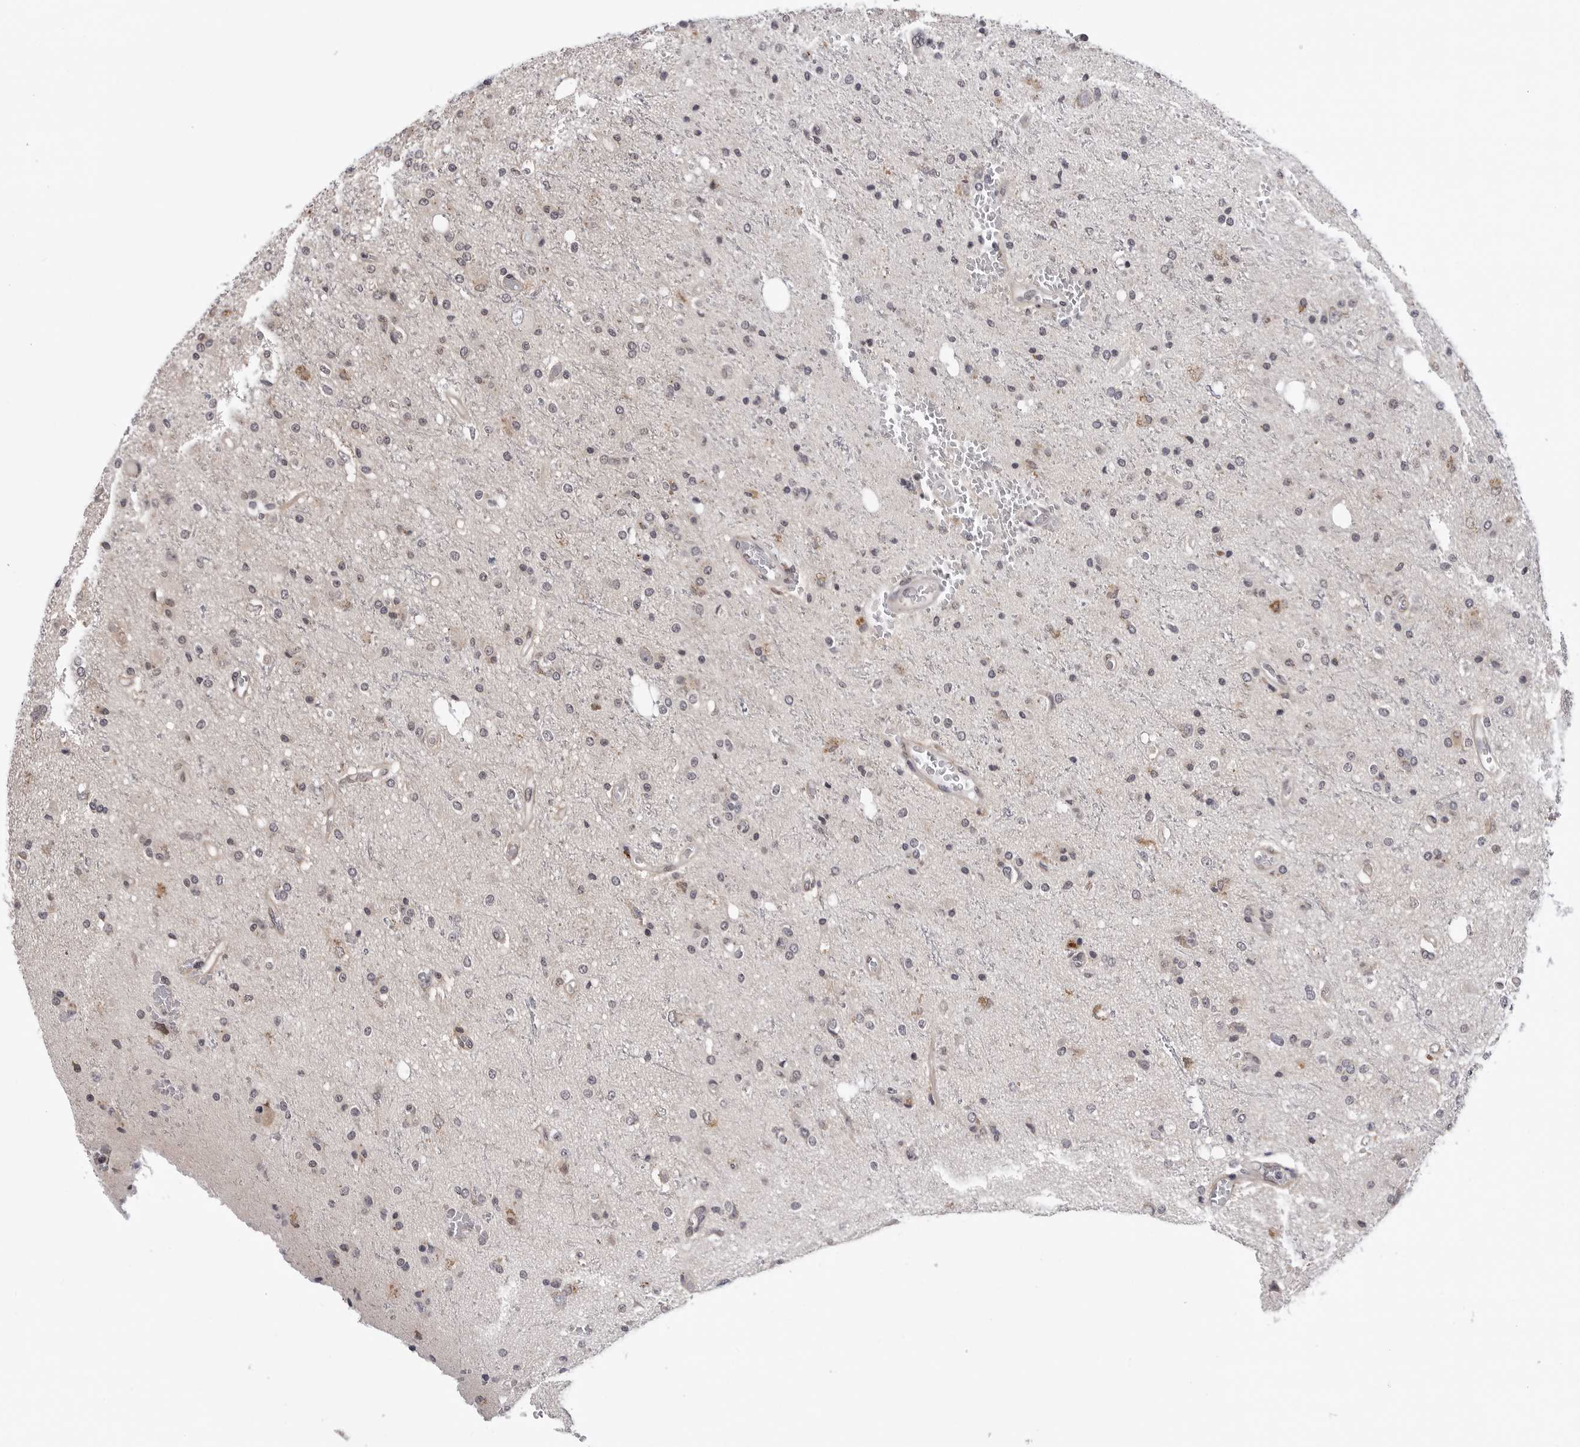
{"staining": {"intensity": "negative", "quantity": "none", "location": "none"}, "tissue": "glioma", "cell_type": "Tumor cells", "image_type": "cancer", "snomed": [{"axis": "morphology", "description": "Glioma, malignant, High grade"}, {"axis": "topography", "description": "Brain"}], "caption": "Photomicrograph shows no protein staining in tumor cells of glioma tissue. (DAB immunohistochemistry, high magnification).", "gene": "KIAA1614", "patient": {"sex": "male", "age": 47}}